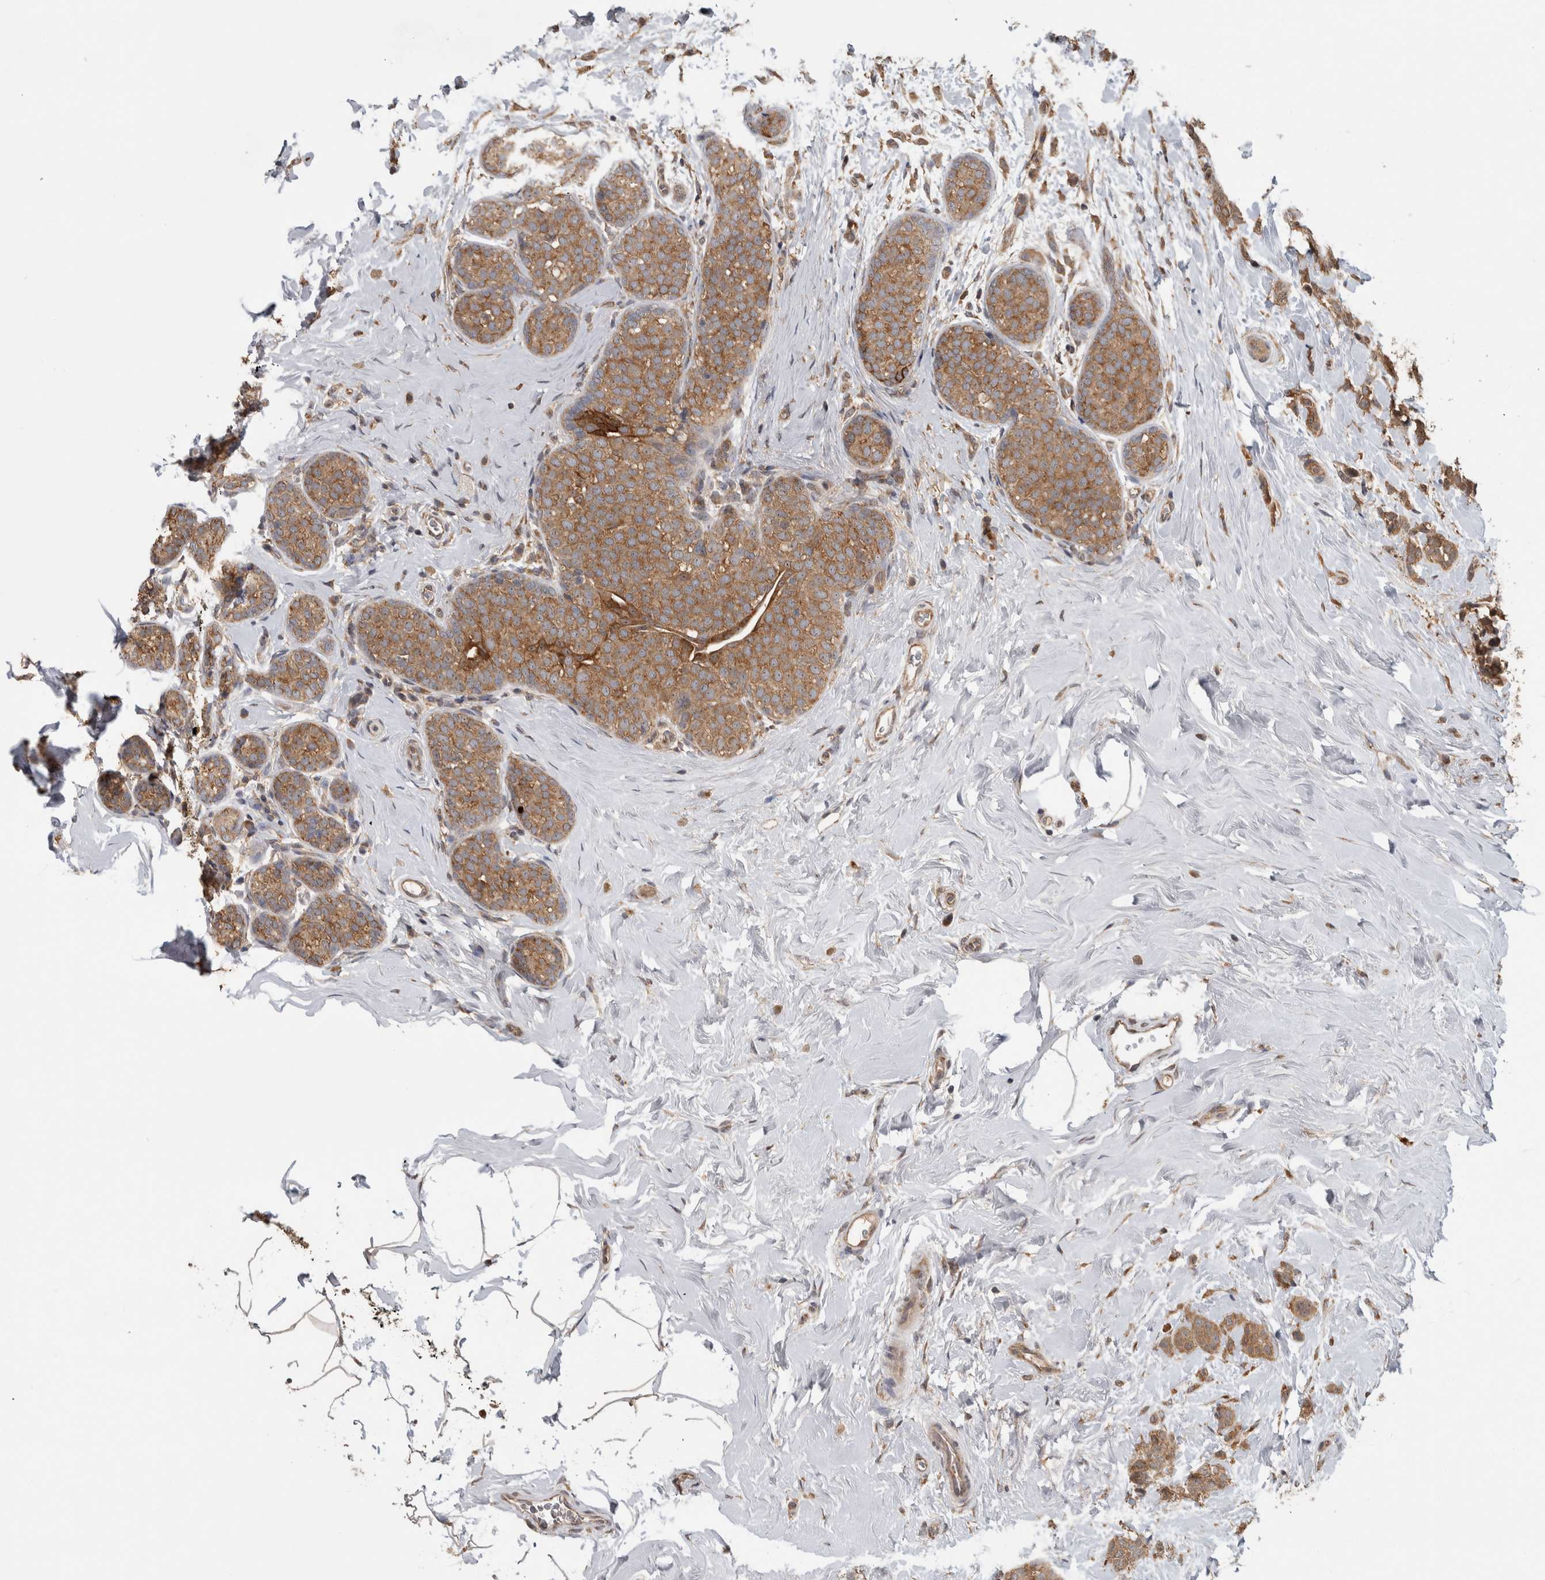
{"staining": {"intensity": "moderate", "quantity": ">75%", "location": "cytoplasmic/membranous"}, "tissue": "breast cancer", "cell_type": "Tumor cells", "image_type": "cancer", "snomed": [{"axis": "morphology", "description": "Lobular carcinoma, in situ"}, {"axis": "morphology", "description": "Lobular carcinoma"}, {"axis": "topography", "description": "Breast"}], "caption": "The photomicrograph reveals immunohistochemical staining of breast cancer. There is moderate cytoplasmic/membranous staining is seen in approximately >75% of tumor cells.", "gene": "ATXN2", "patient": {"sex": "female", "age": 41}}